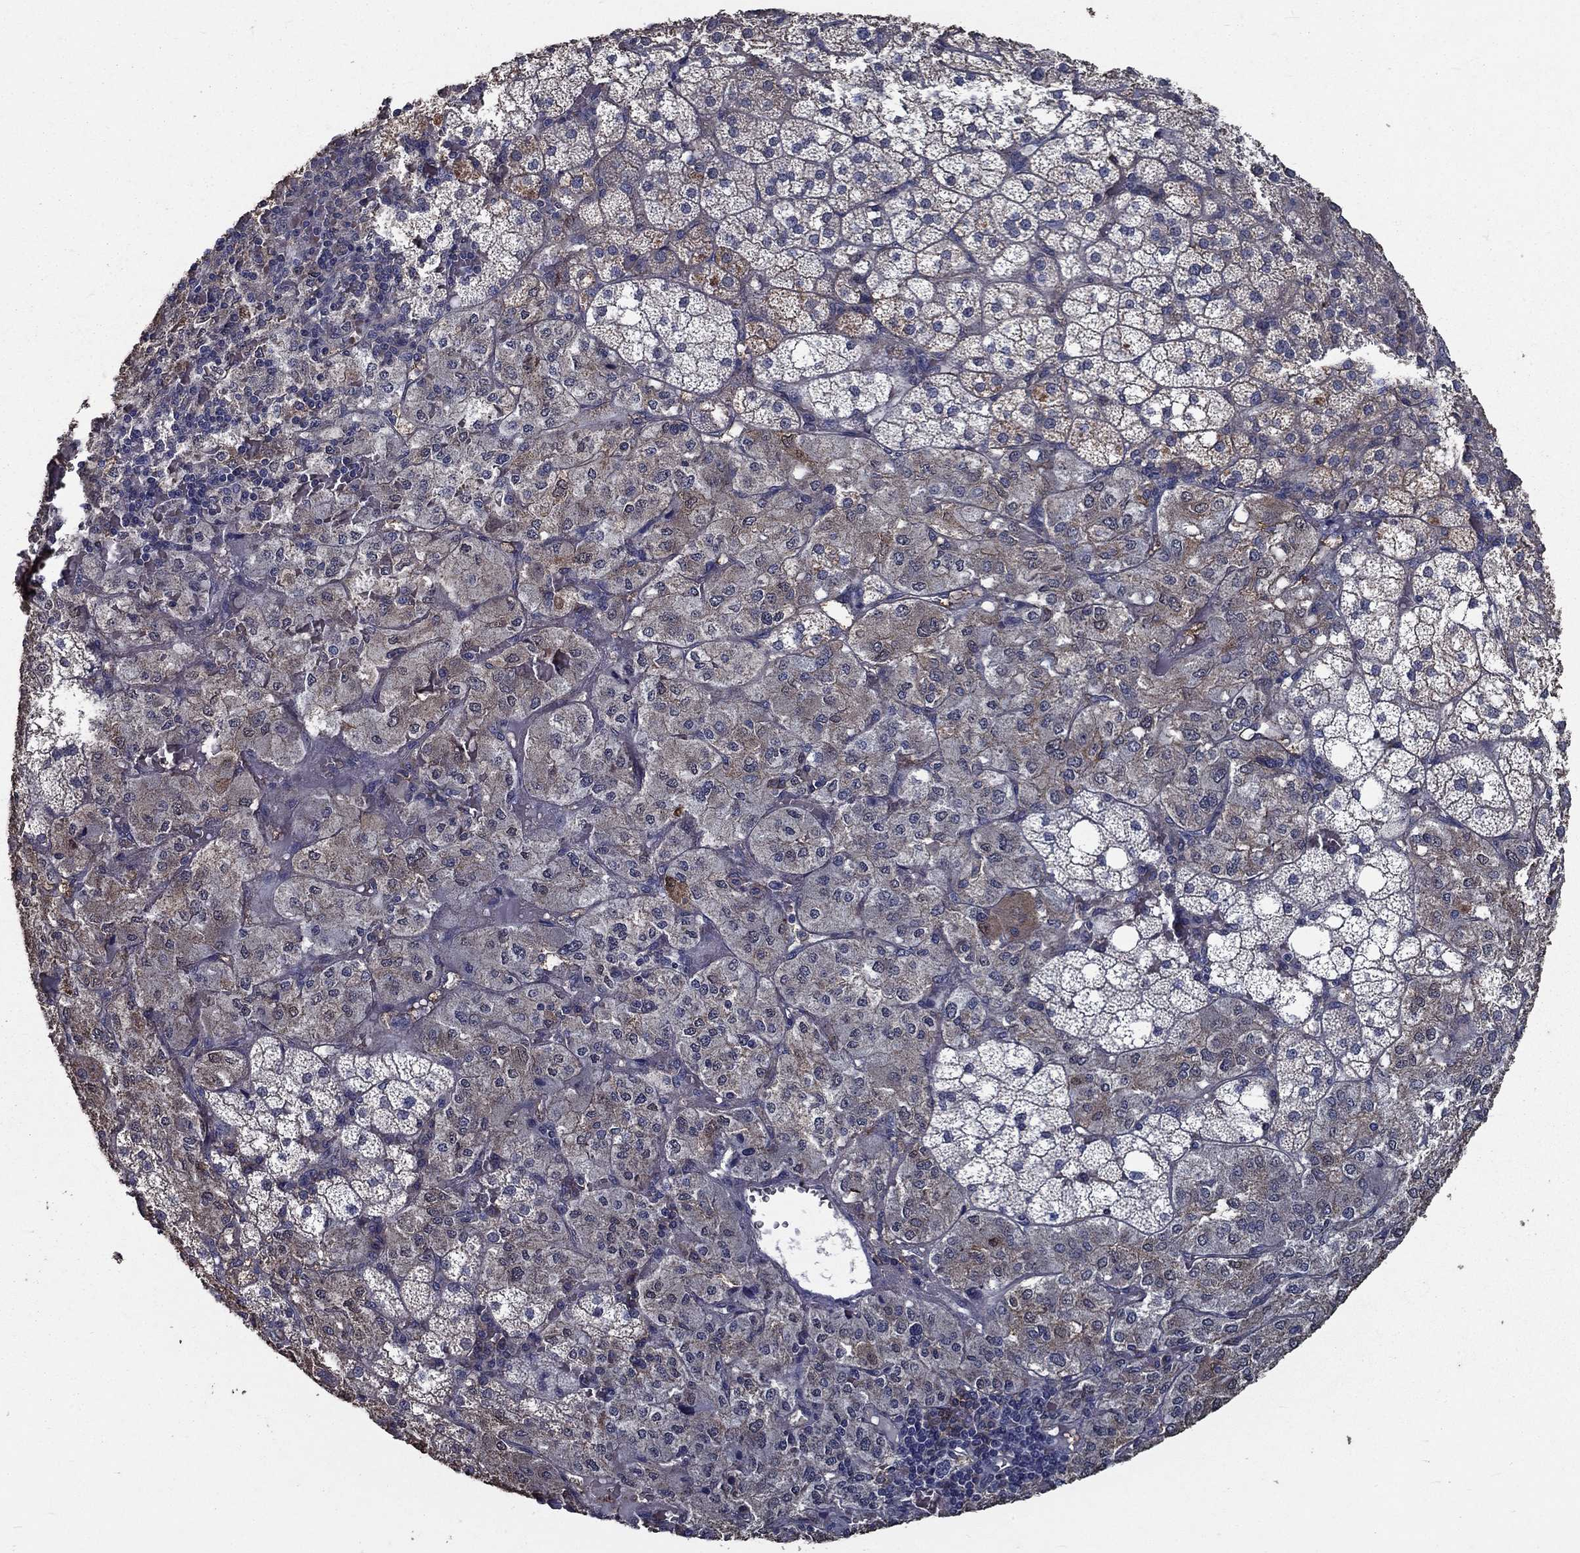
{"staining": {"intensity": "moderate", "quantity": "<25%", "location": "cytoplasmic/membranous"}, "tissue": "adrenal gland", "cell_type": "Glandular cells", "image_type": "normal", "snomed": [{"axis": "morphology", "description": "Normal tissue, NOS"}, {"axis": "topography", "description": "Adrenal gland"}], "caption": "DAB (3,3'-diaminobenzidine) immunohistochemical staining of unremarkable adrenal gland demonstrates moderate cytoplasmic/membranous protein expression in about <25% of glandular cells. The protein is stained brown, and the nuclei are stained in blue (DAB (3,3'-diaminobenzidine) IHC with brightfield microscopy, high magnification).", "gene": "SLC44A1", "patient": {"sex": "male", "age": 53}}